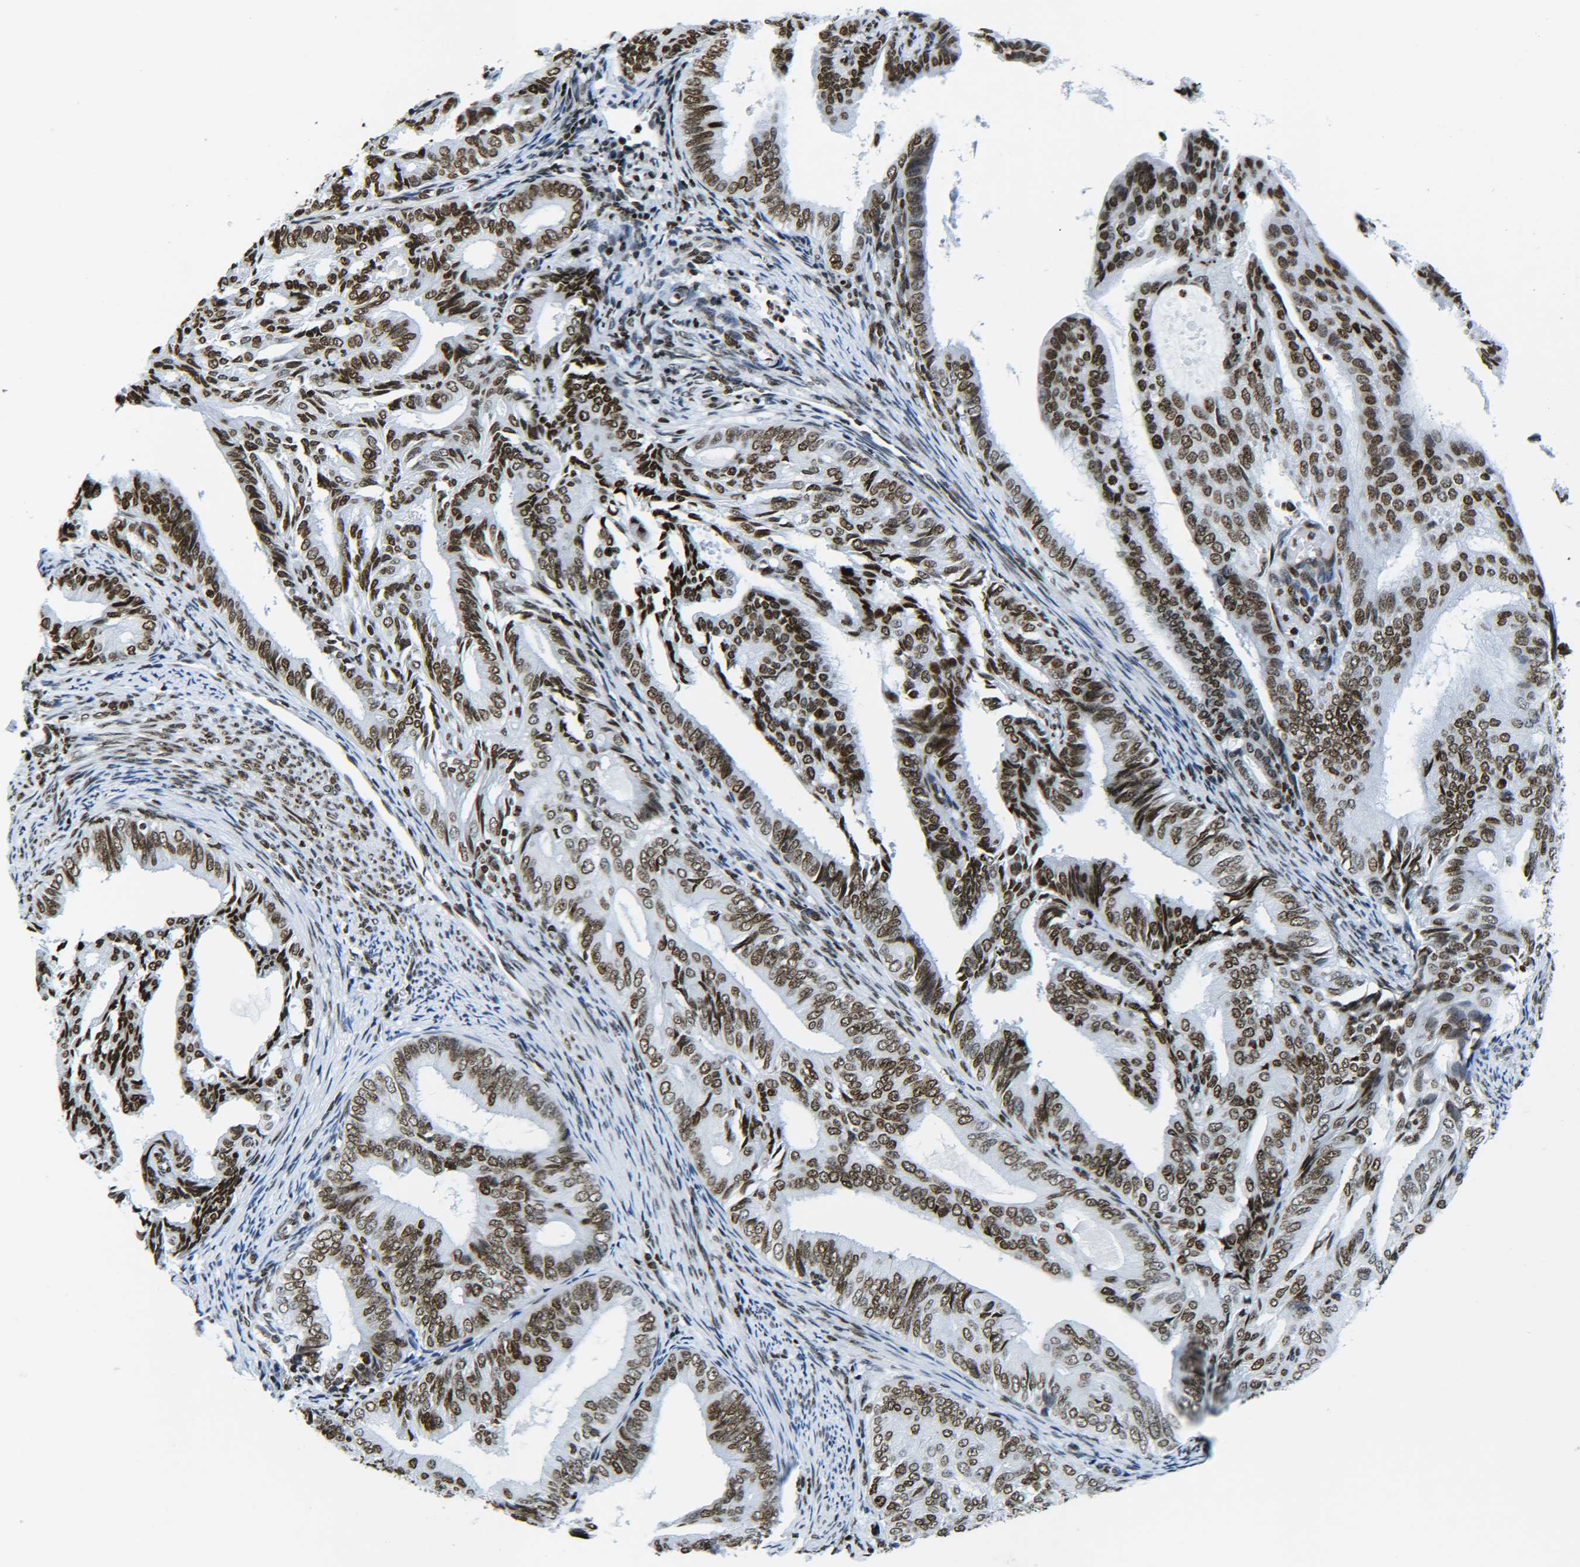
{"staining": {"intensity": "strong", "quantity": ">75%", "location": "nuclear"}, "tissue": "endometrial cancer", "cell_type": "Tumor cells", "image_type": "cancer", "snomed": [{"axis": "morphology", "description": "Adenocarcinoma, NOS"}, {"axis": "topography", "description": "Endometrium"}], "caption": "Protein expression analysis of human endometrial cancer reveals strong nuclear staining in about >75% of tumor cells.", "gene": "H2AX", "patient": {"sex": "female", "age": 58}}